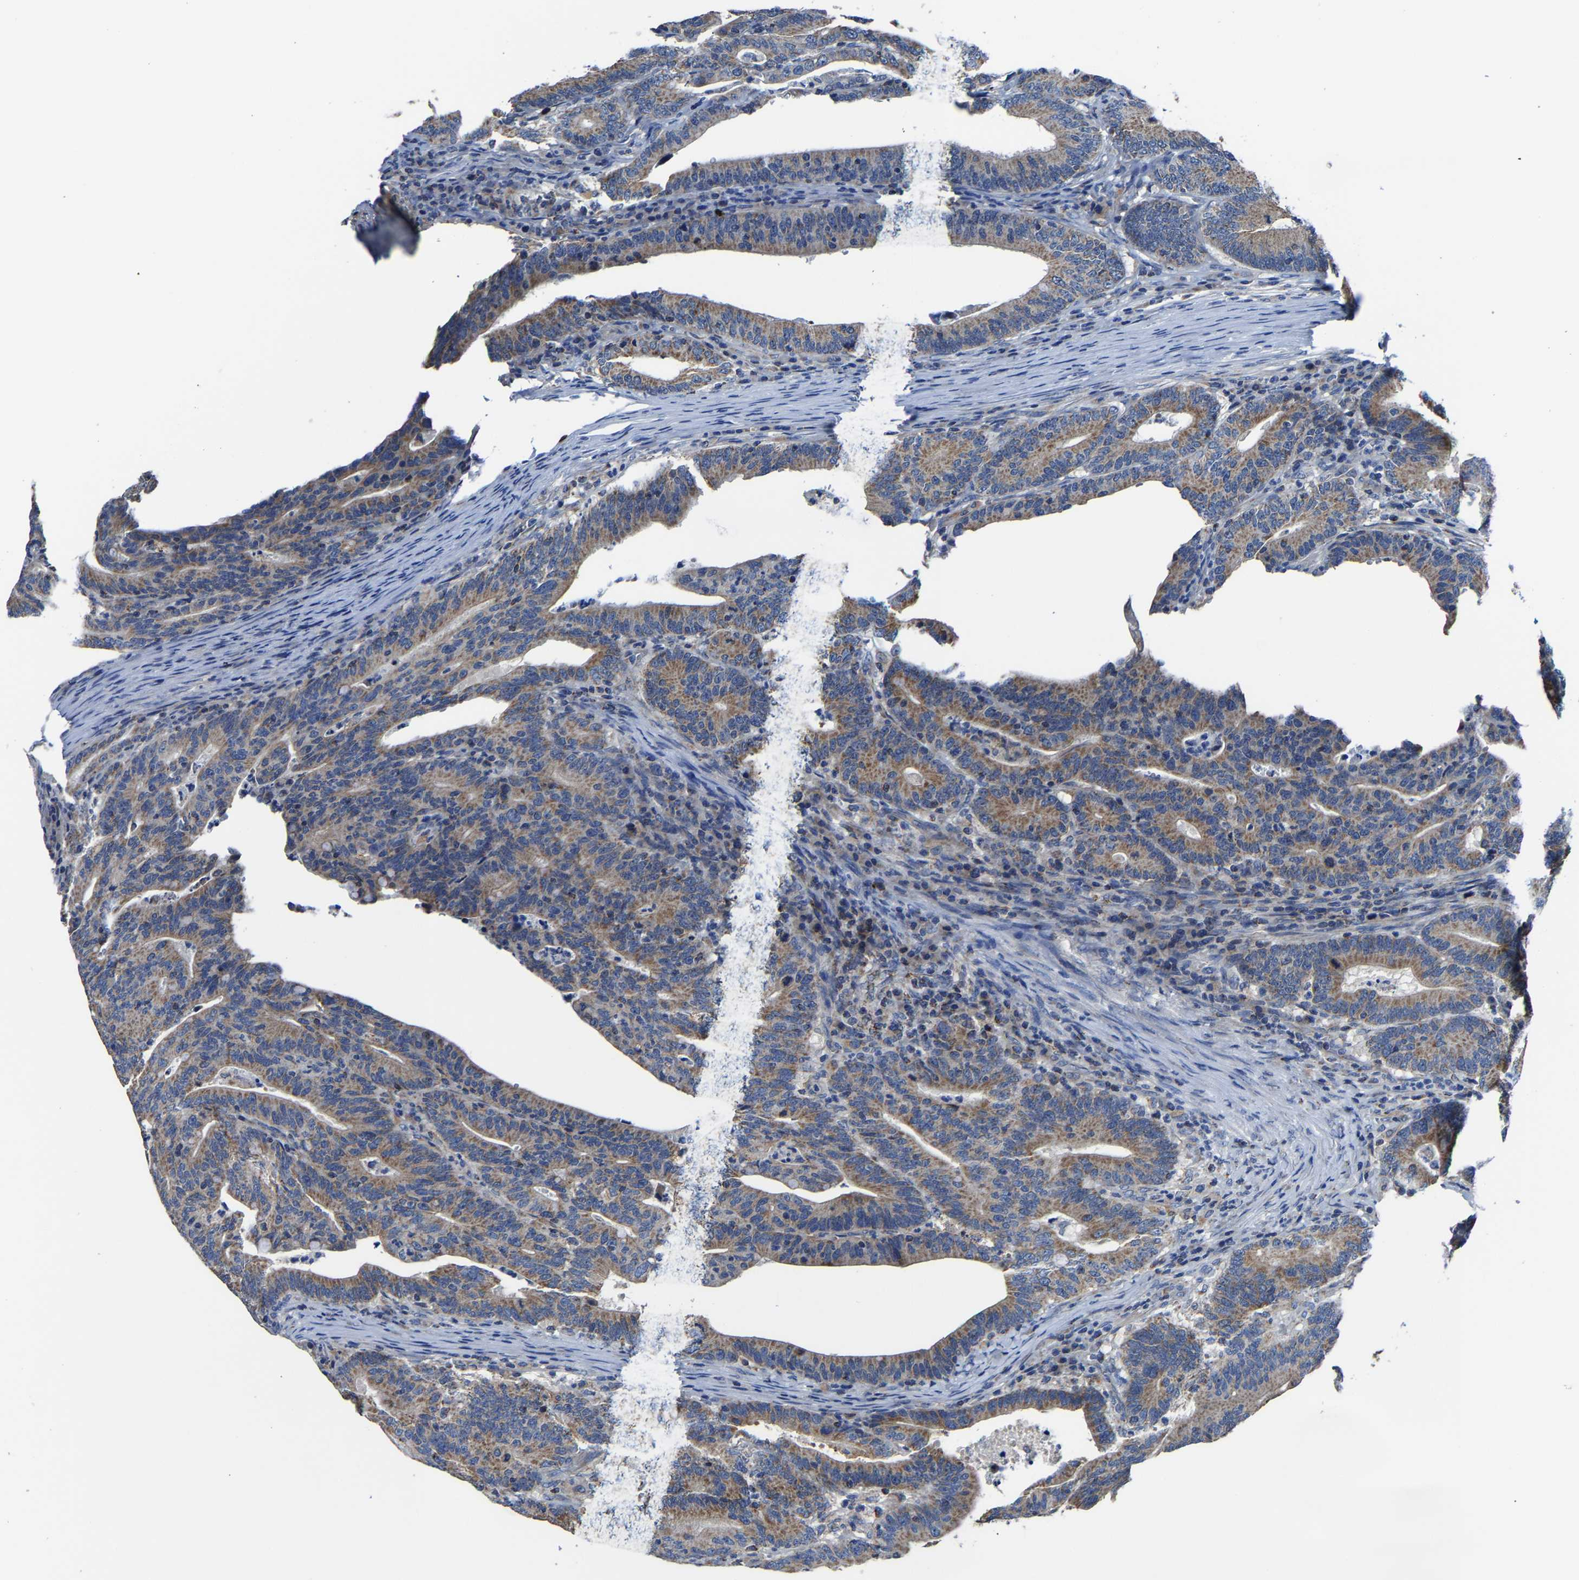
{"staining": {"intensity": "moderate", "quantity": ">75%", "location": "cytoplasmic/membranous"}, "tissue": "colorectal cancer", "cell_type": "Tumor cells", "image_type": "cancer", "snomed": [{"axis": "morphology", "description": "Adenocarcinoma, NOS"}, {"axis": "topography", "description": "Colon"}], "caption": "Human colorectal cancer (adenocarcinoma) stained with a protein marker reveals moderate staining in tumor cells.", "gene": "AGK", "patient": {"sex": "female", "age": 66}}